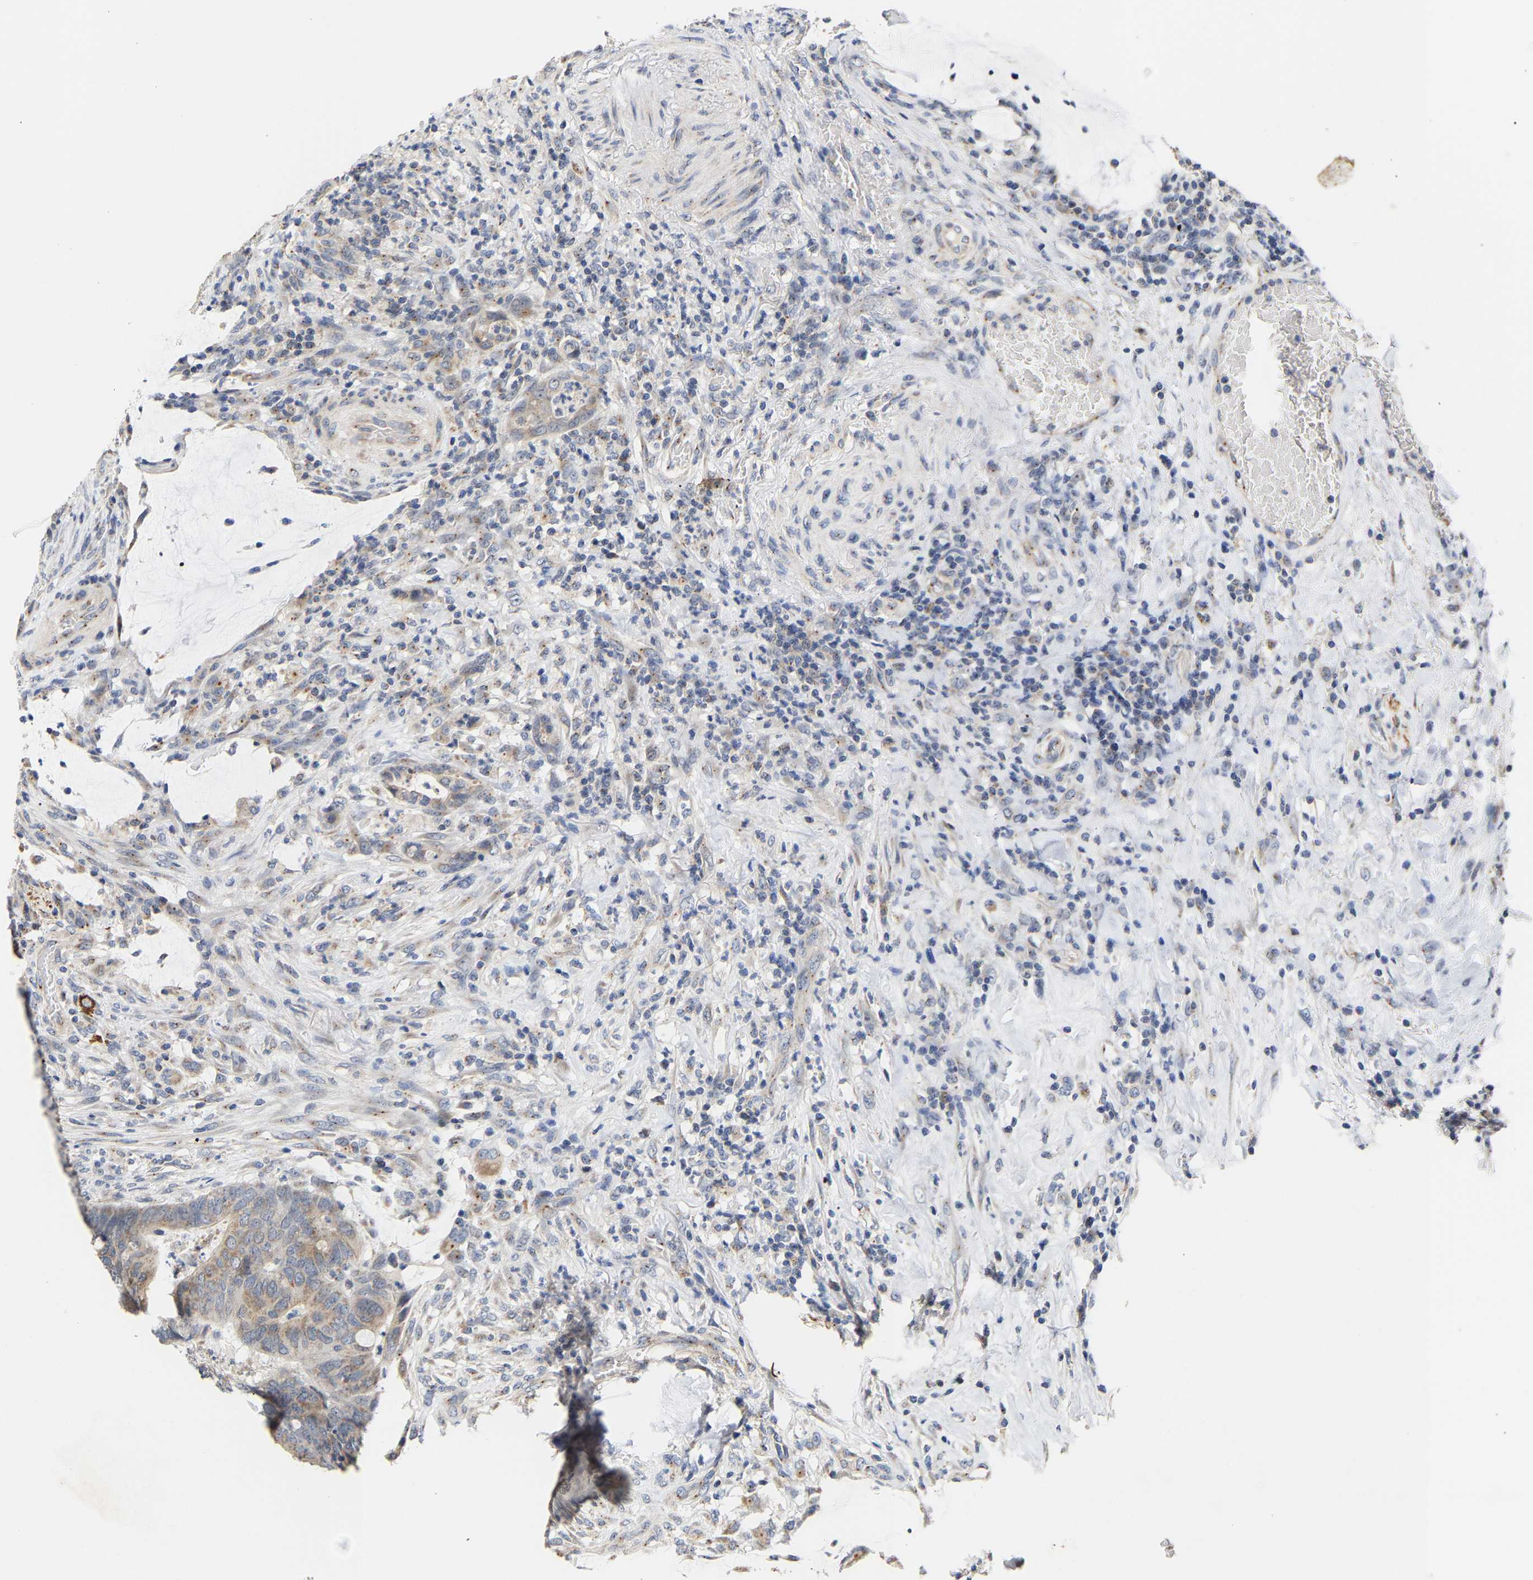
{"staining": {"intensity": "weak", "quantity": ">75%", "location": "cytoplasmic/membranous"}, "tissue": "colorectal cancer", "cell_type": "Tumor cells", "image_type": "cancer", "snomed": [{"axis": "morphology", "description": "Normal tissue, NOS"}, {"axis": "morphology", "description": "Adenocarcinoma, NOS"}, {"axis": "topography", "description": "Rectum"}, {"axis": "topography", "description": "Peripheral nerve tissue"}], "caption": "Colorectal cancer stained with immunohistochemistry (IHC) demonstrates weak cytoplasmic/membranous staining in approximately >75% of tumor cells. The staining was performed using DAB, with brown indicating positive protein expression. Nuclei are stained blue with hematoxylin.", "gene": "PCNT", "patient": {"sex": "male", "age": 92}}